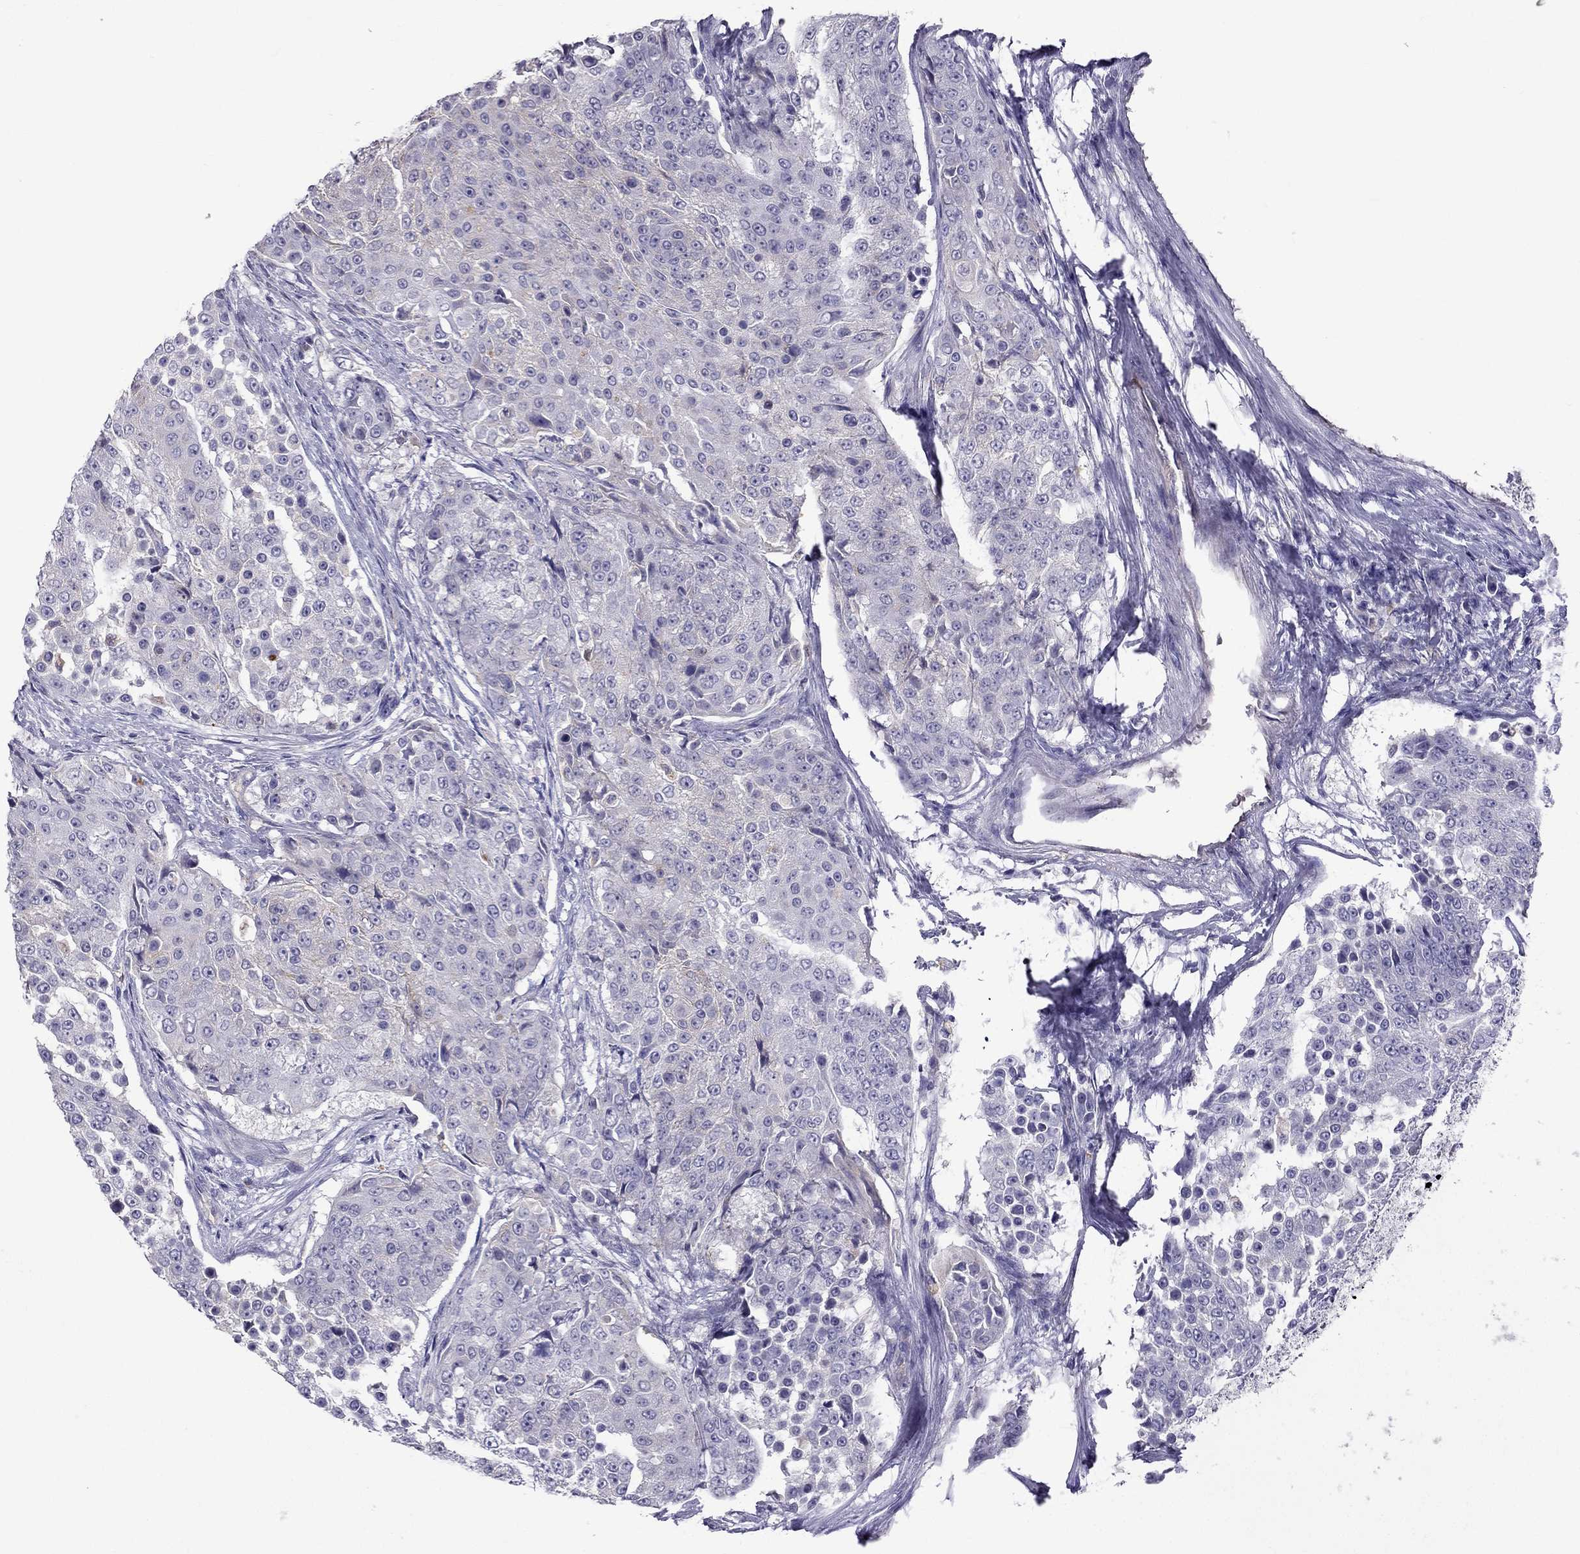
{"staining": {"intensity": "negative", "quantity": "none", "location": "none"}, "tissue": "urothelial cancer", "cell_type": "Tumor cells", "image_type": "cancer", "snomed": [{"axis": "morphology", "description": "Urothelial carcinoma, High grade"}, {"axis": "topography", "description": "Urinary bladder"}], "caption": "Immunohistochemical staining of human urothelial cancer shows no significant staining in tumor cells.", "gene": "STOML3", "patient": {"sex": "female", "age": 63}}